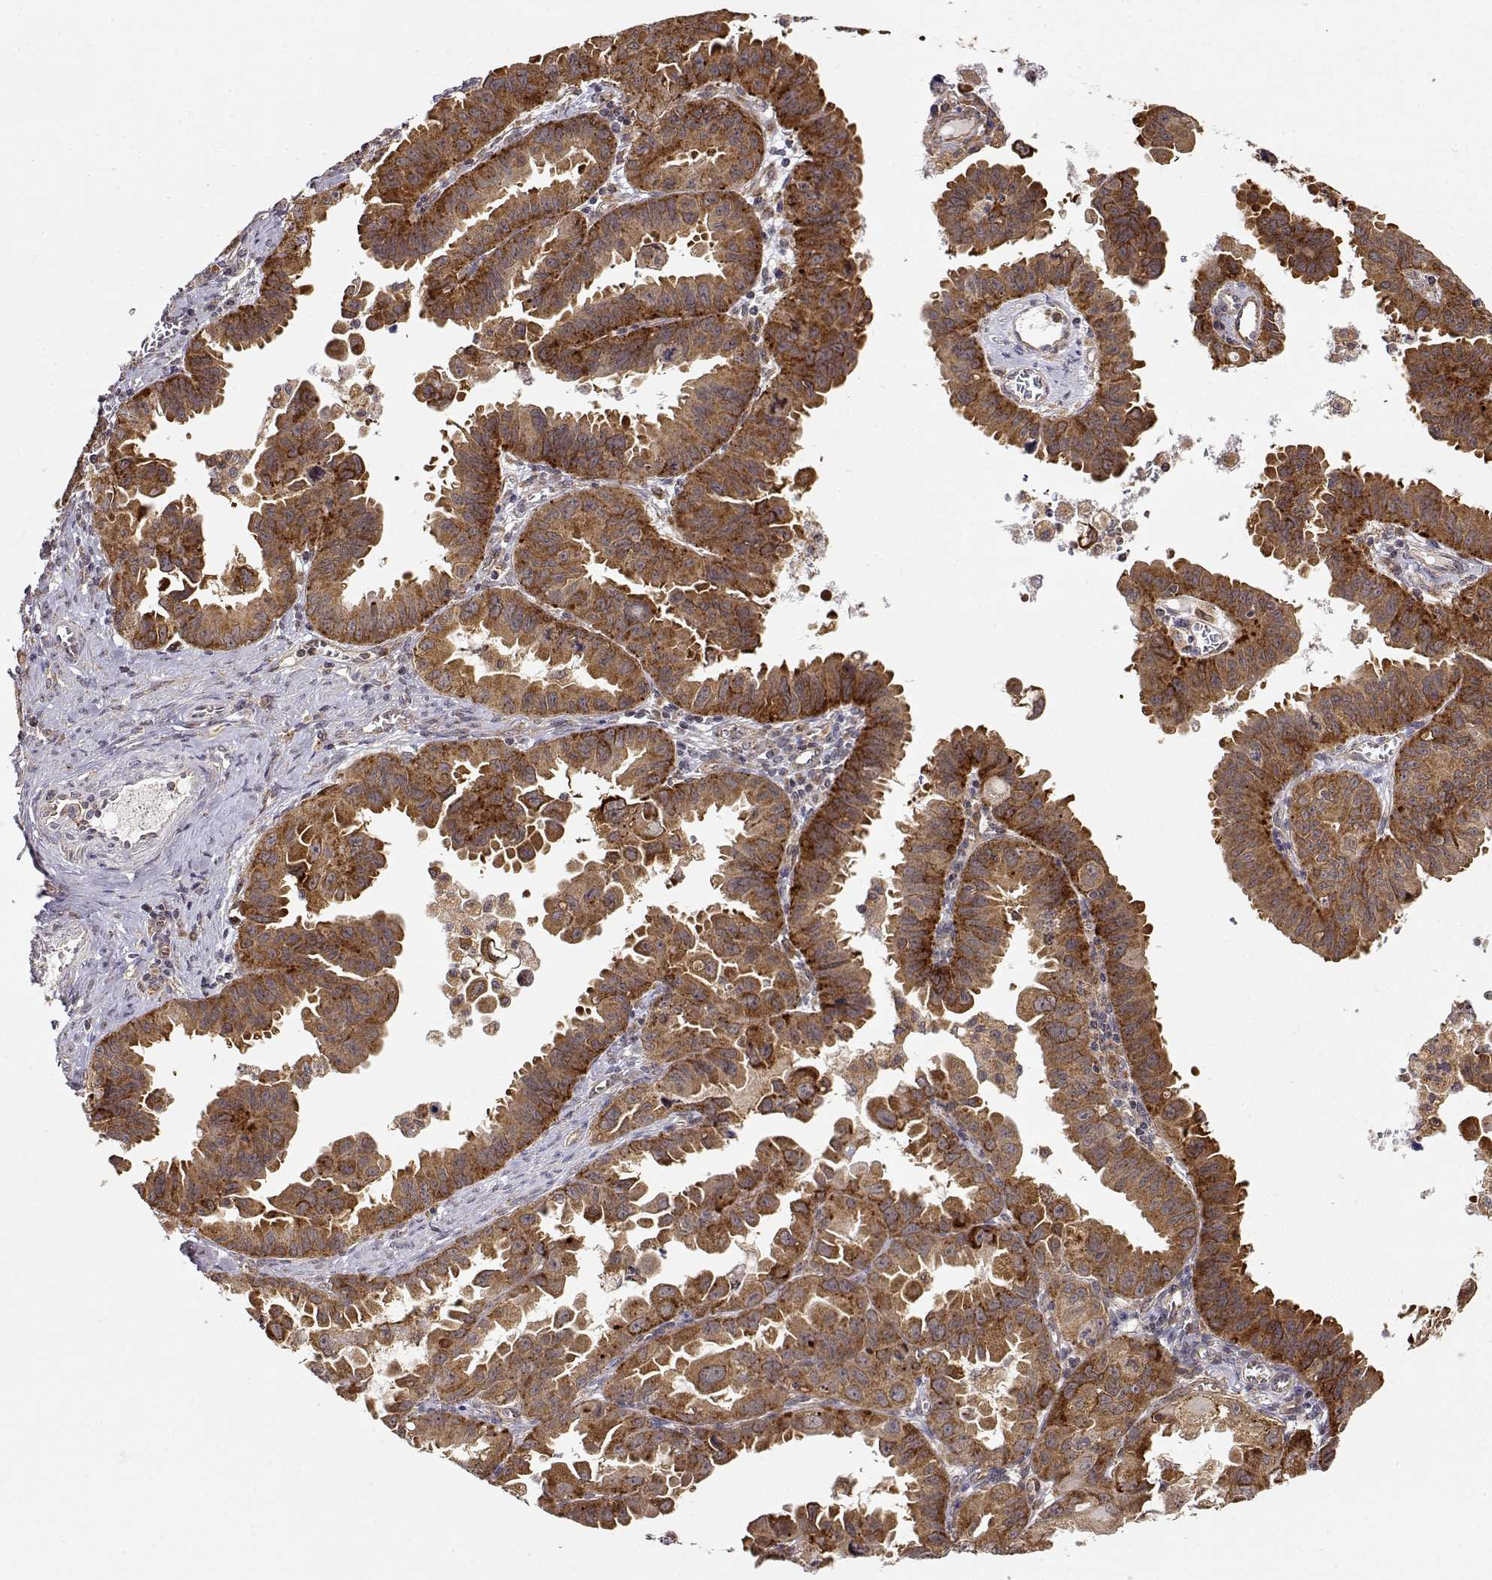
{"staining": {"intensity": "strong", "quantity": ">75%", "location": "cytoplasmic/membranous"}, "tissue": "ovarian cancer", "cell_type": "Tumor cells", "image_type": "cancer", "snomed": [{"axis": "morphology", "description": "Carcinoma, endometroid"}, {"axis": "topography", "description": "Ovary"}], "caption": "High-power microscopy captured an IHC image of ovarian cancer, revealing strong cytoplasmic/membranous positivity in about >75% of tumor cells.", "gene": "RNF13", "patient": {"sex": "female", "age": 85}}